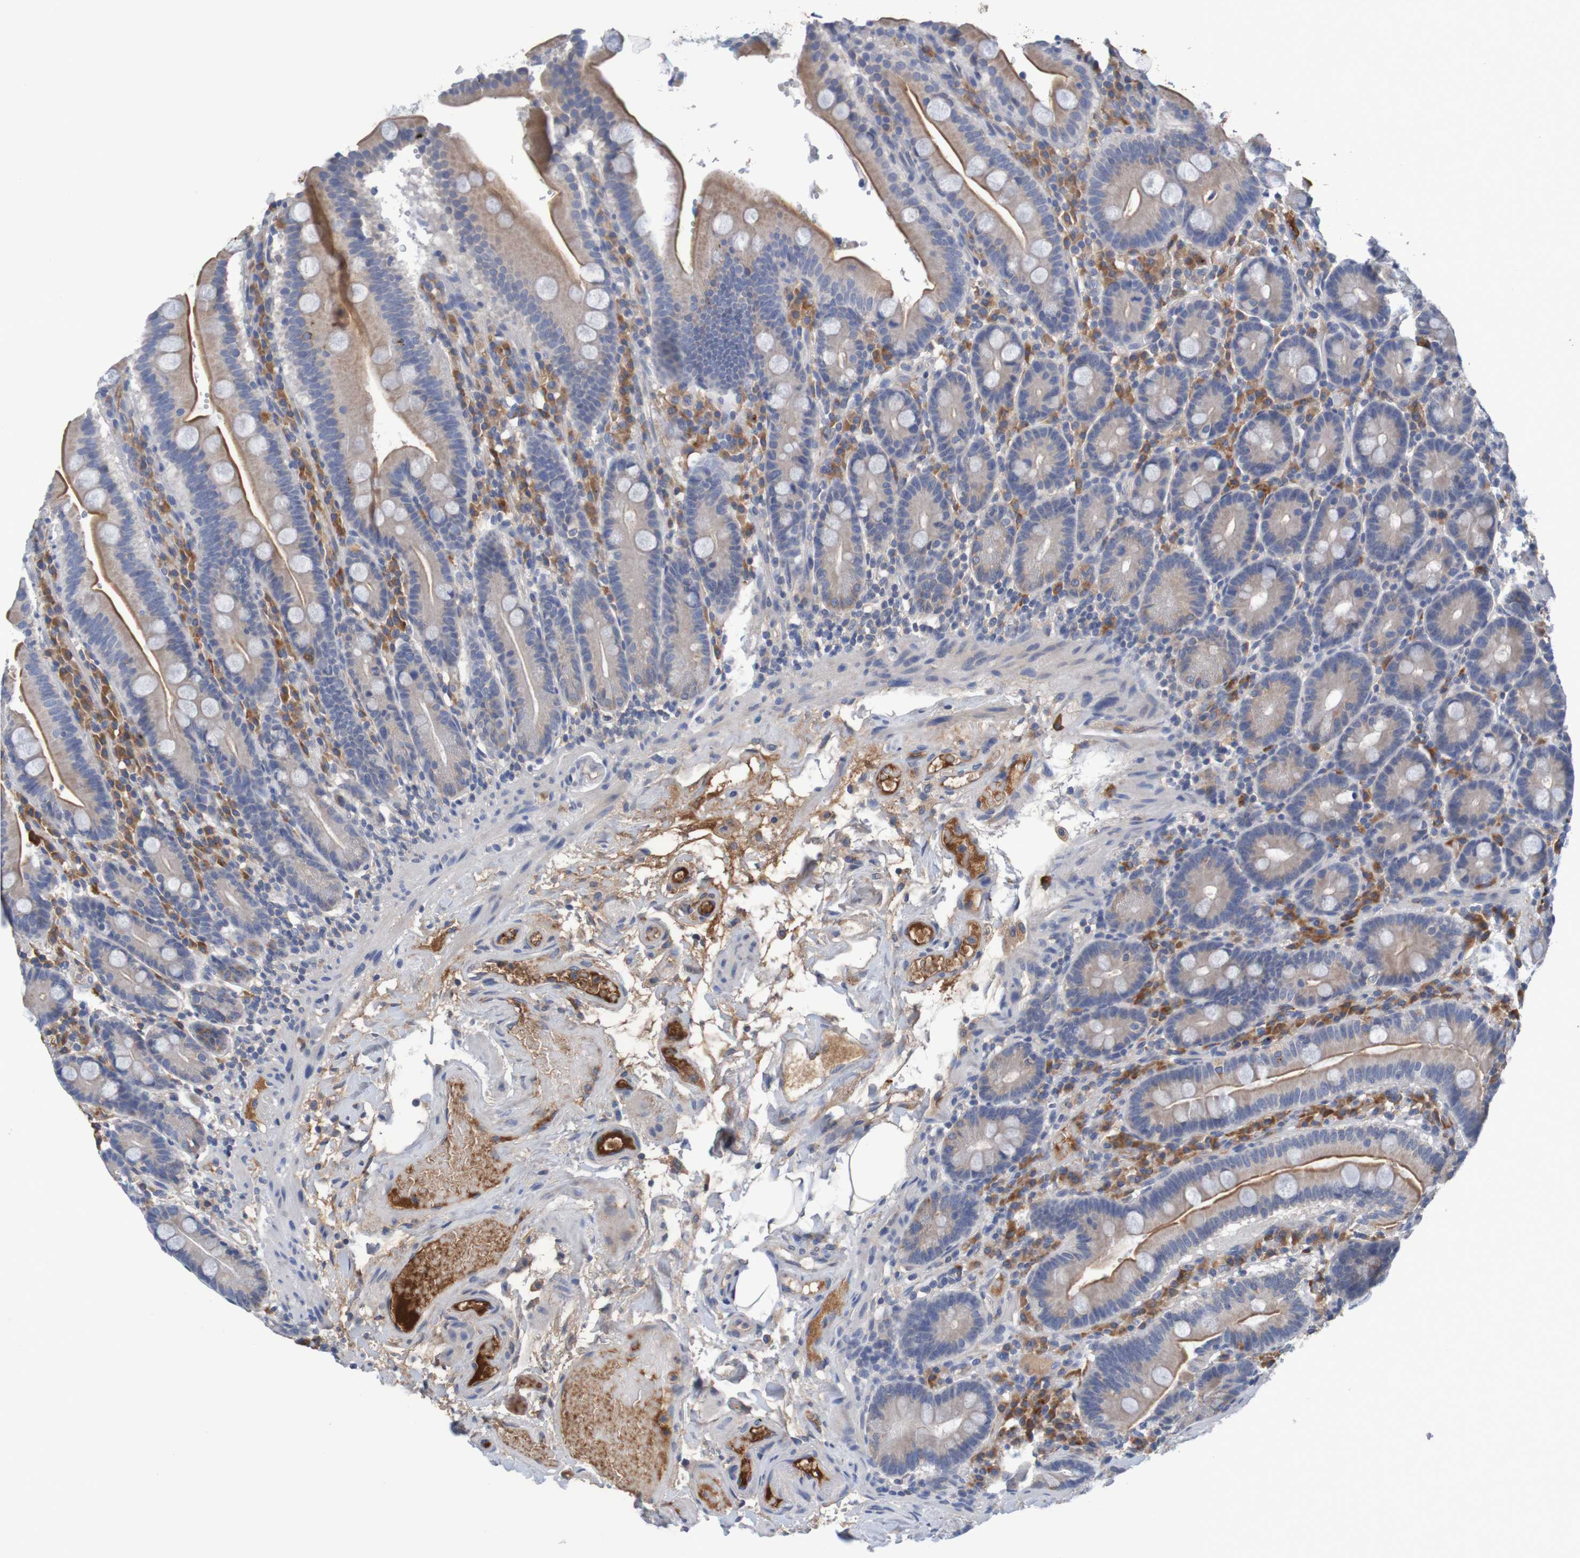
{"staining": {"intensity": "moderate", "quantity": "25%-75%", "location": "cytoplasmic/membranous"}, "tissue": "duodenum", "cell_type": "Glandular cells", "image_type": "normal", "snomed": [{"axis": "morphology", "description": "Normal tissue, NOS"}, {"axis": "topography", "description": "Small intestine, NOS"}], "caption": "Protein analysis of benign duodenum shows moderate cytoplasmic/membranous staining in approximately 25%-75% of glandular cells.", "gene": "LTA", "patient": {"sex": "female", "age": 71}}